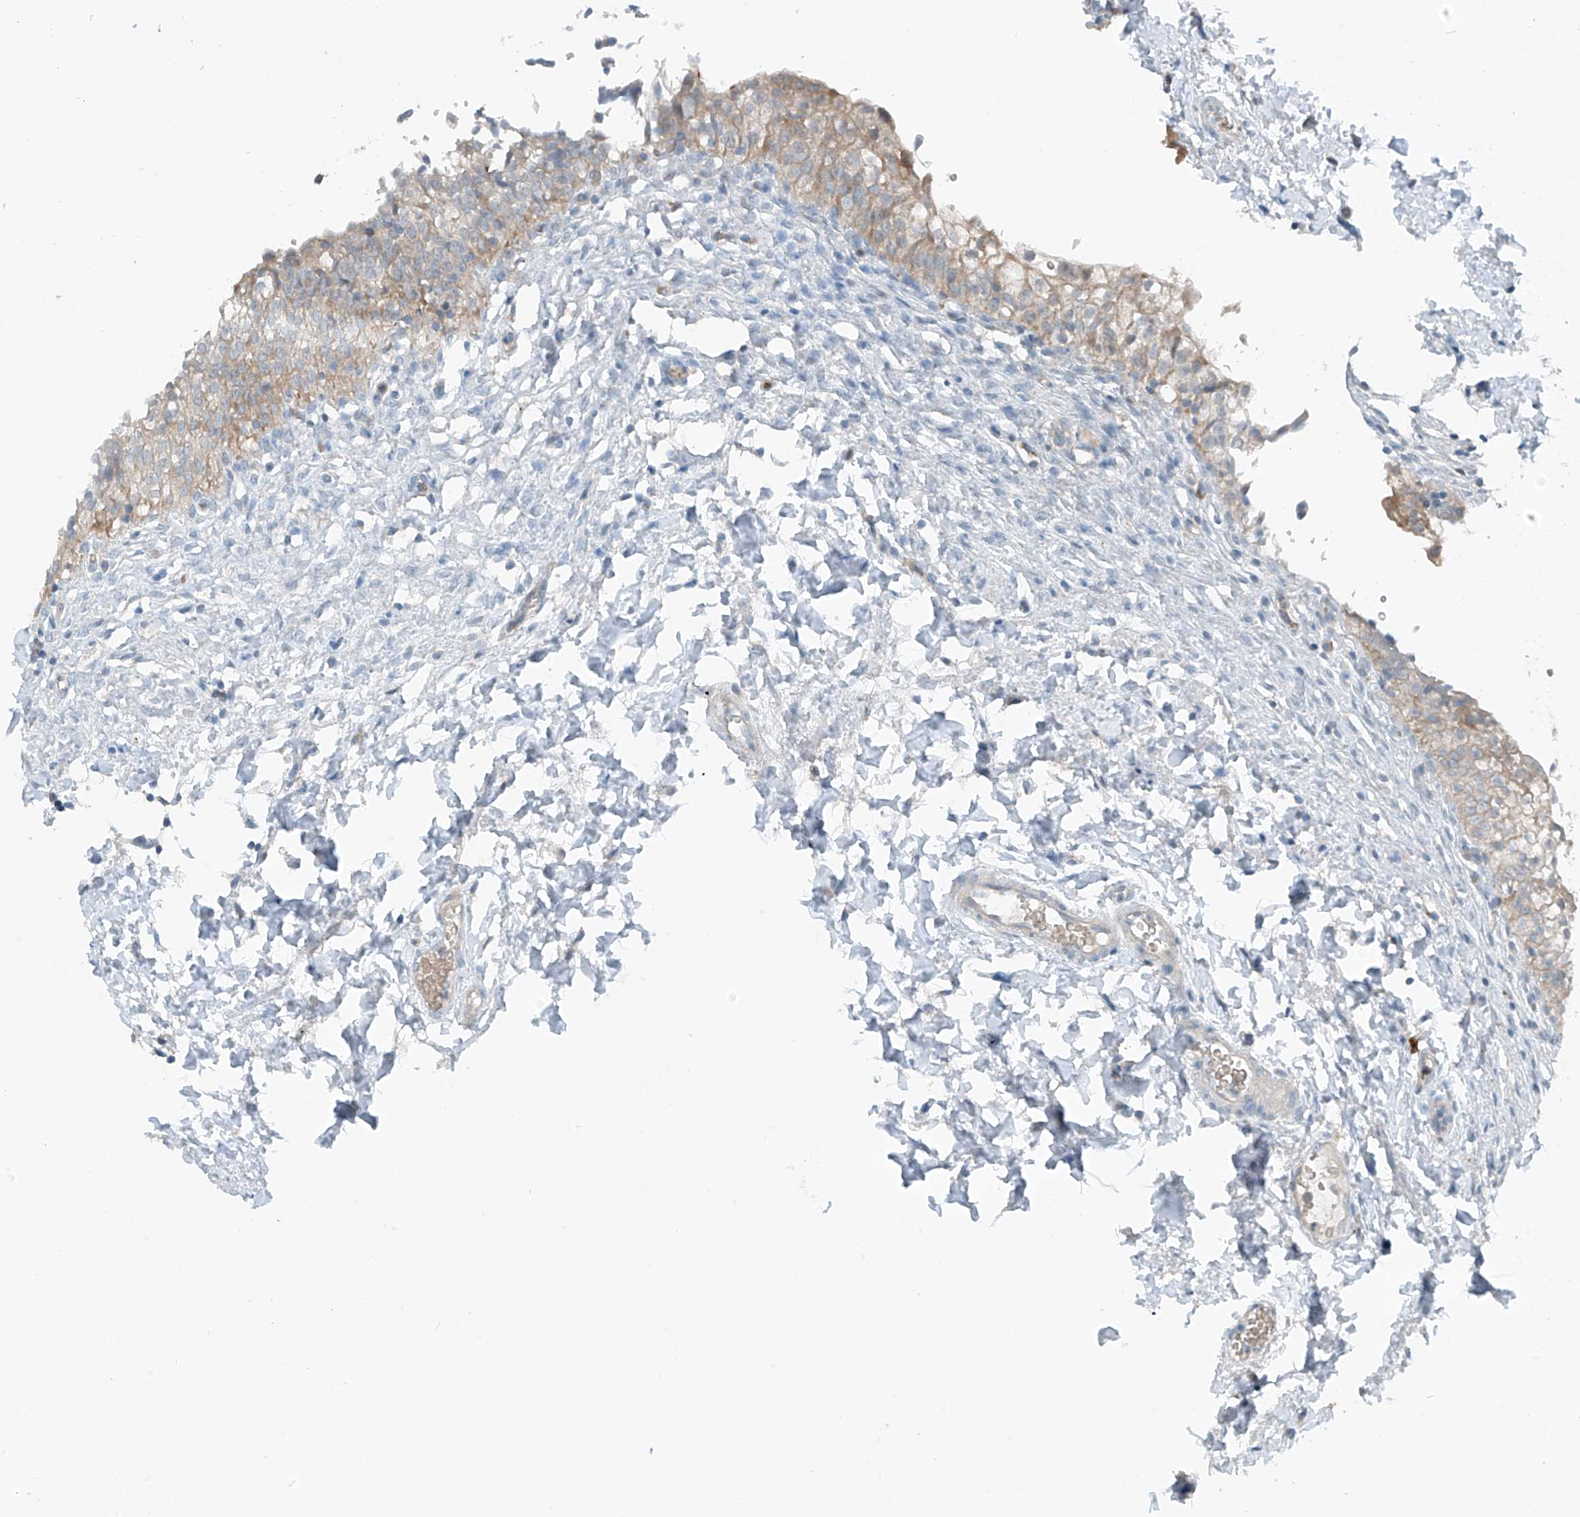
{"staining": {"intensity": "moderate", "quantity": "25%-75%", "location": "cytoplasmic/membranous"}, "tissue": "urinary bladder", "cell_type": "Urothelial cells", "image_type": "normal", "snomed": [{"axis": "morphology", "description": "Normal tissue, NOS"}, {"axis": "topography", "description": "Urinary bladder"}], "caption": "Protein positivity by IHC reveals moderate cytoplasmic/membranous expression in approximately 25%-75% of urothelial cells in benign urinary bladder.", "gene": "SLC12A6", "patient": {"sex": "male", "age": 55}}